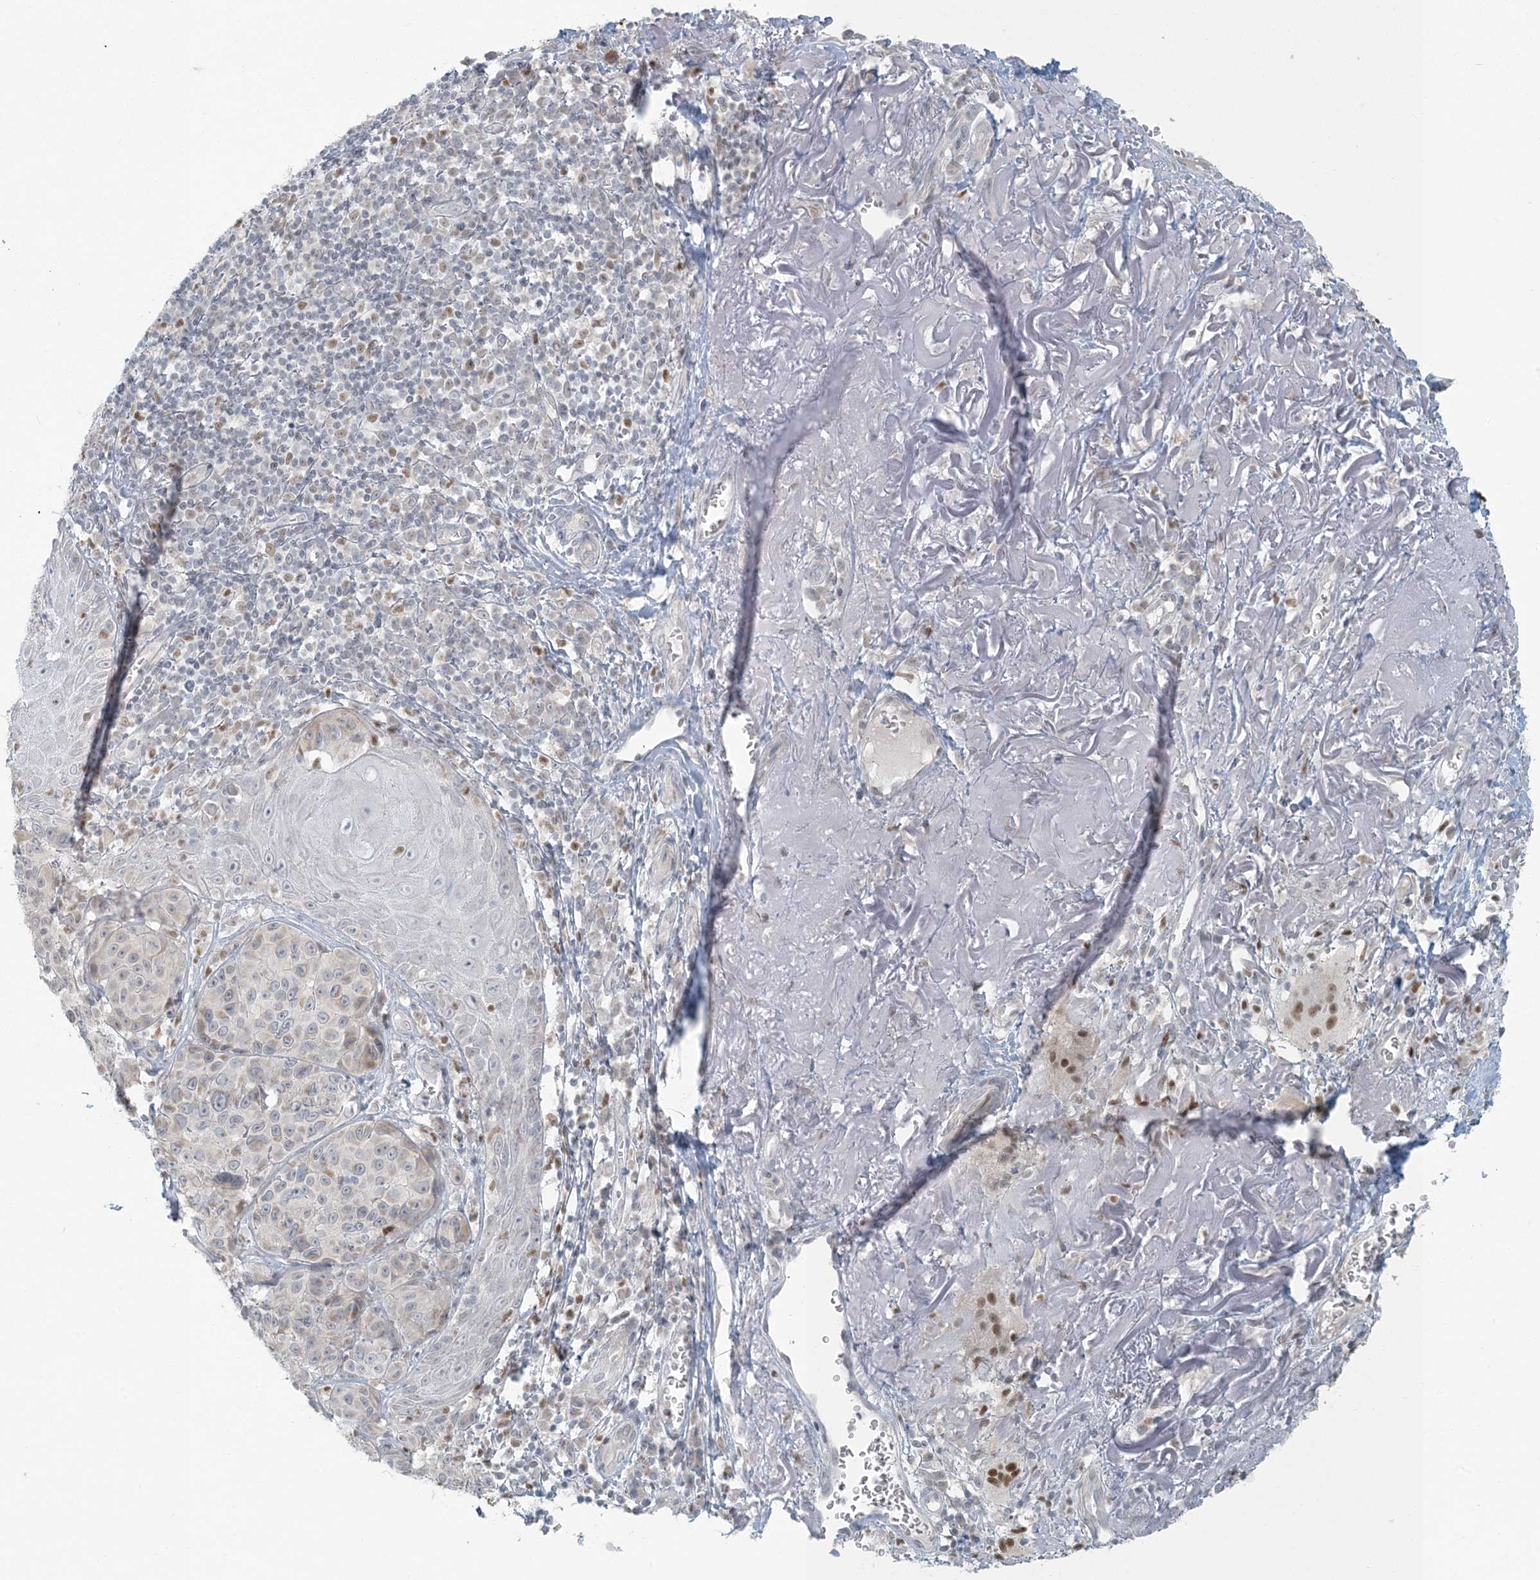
{"staining": {"intensity": "weak", "quantity": "<25%", "location": "cytoplasmic/membranous"}, "tissue": "melanoma", "cell_type": "Tumor cells", "image_type": "cancer", "snomed": [{"axis": "morphology", "description": "Malignant melanoma, NOS"}, {"axis": "topography", "description": "Skin"}], "caption": "The immunohistochemistry (IHC) micrograph has no significant expression in tumor cells of malignant melanoma tissue.", "gene": "CTDNEP1", "patient": {"sex": "male", "age": 73}}